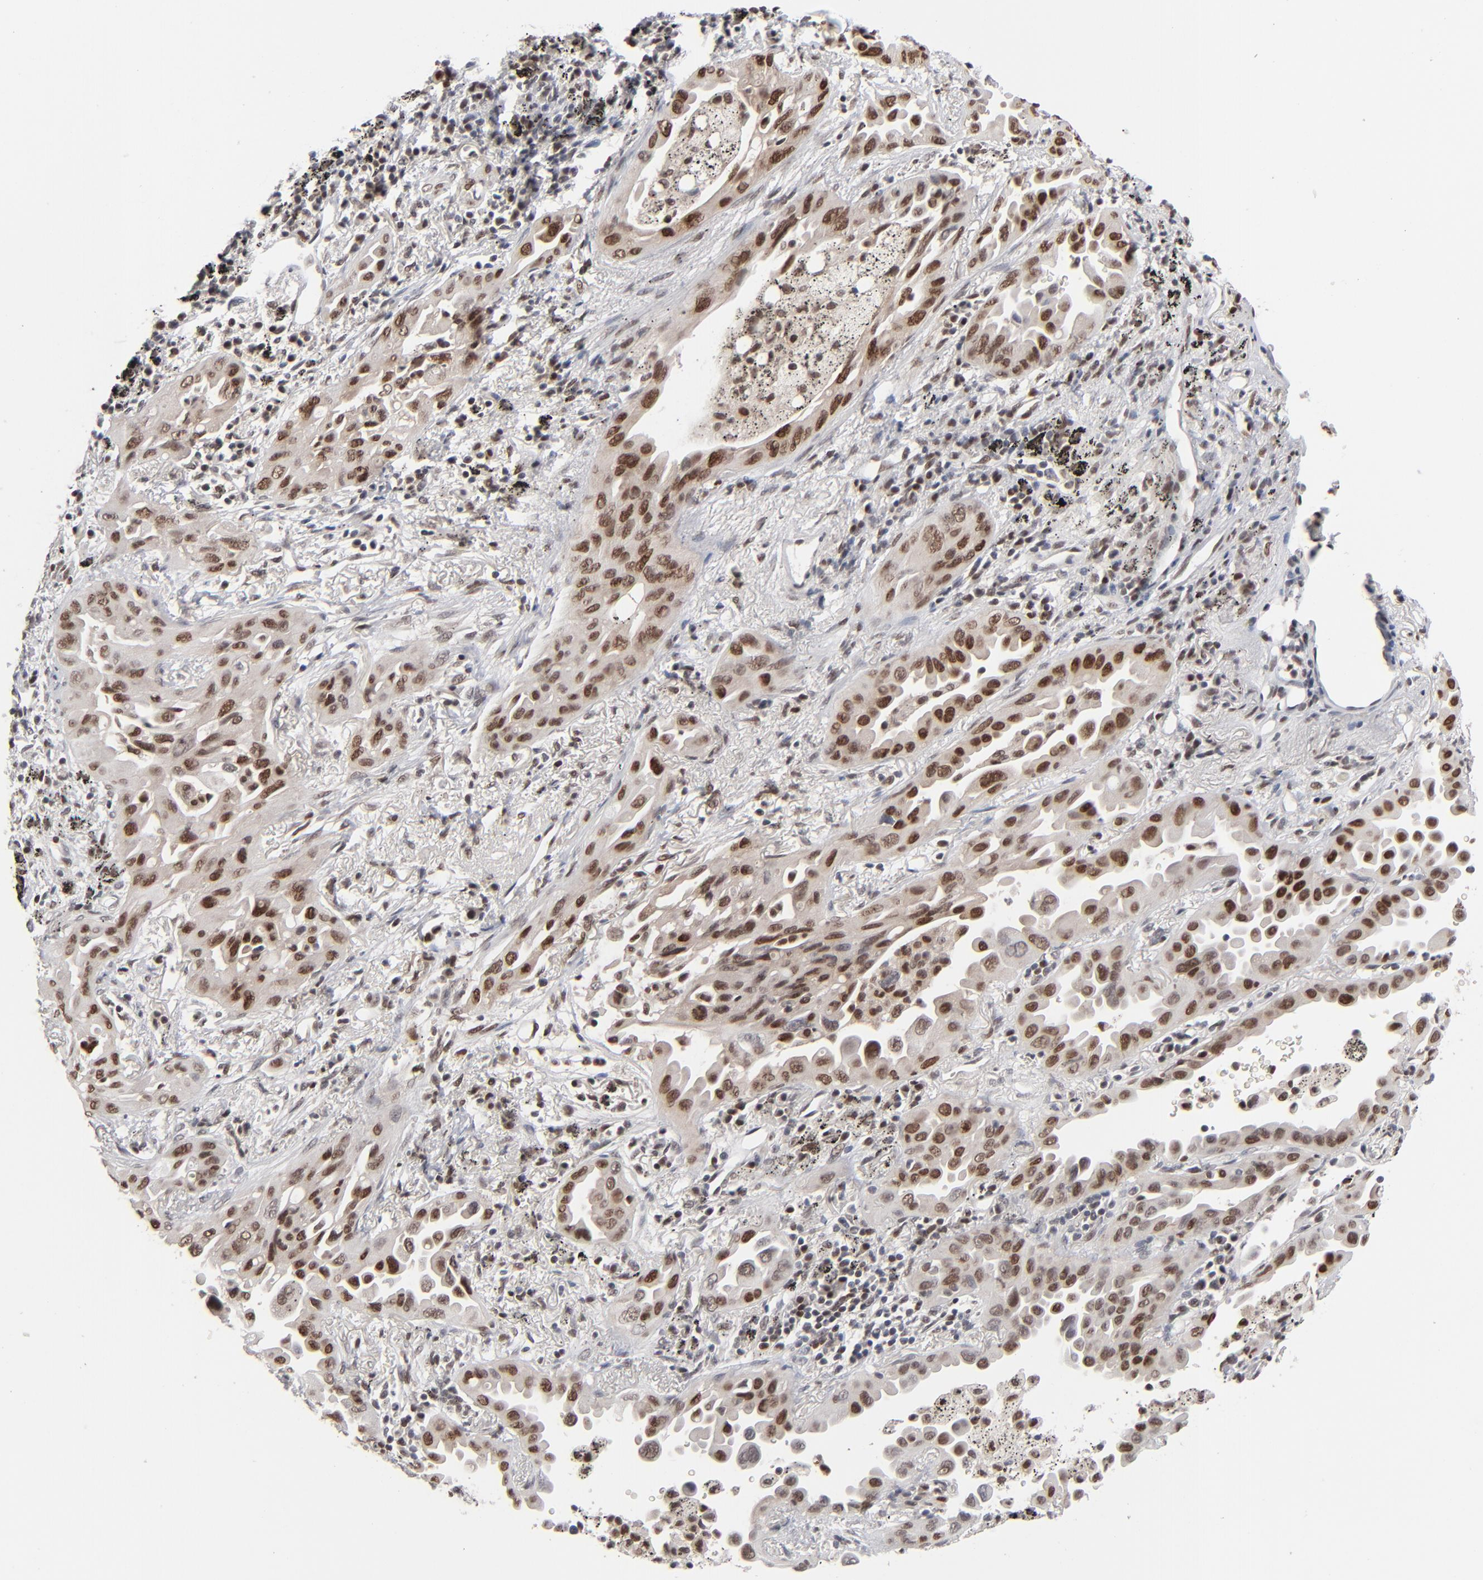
{"staining": {"intensity": "strong", "quantity": ">75%", "location": "nuclear"}, "tissue": "lung cancer", "cell_type": "Tumor cells", "image_type": "cancer", "snomed": [{"axis": "morphology", "description": "Adenocarcinoma, NOS"}, {"axis": "topography", "description": "Lung"}], "caption": "This is an image of IHC staining of lung cancer (adenocarcinoma), which shows strong positivity in the nuclear of tumor cells.", "gene": "IRF9", "patient": {"sex": "male", "age": 68}}